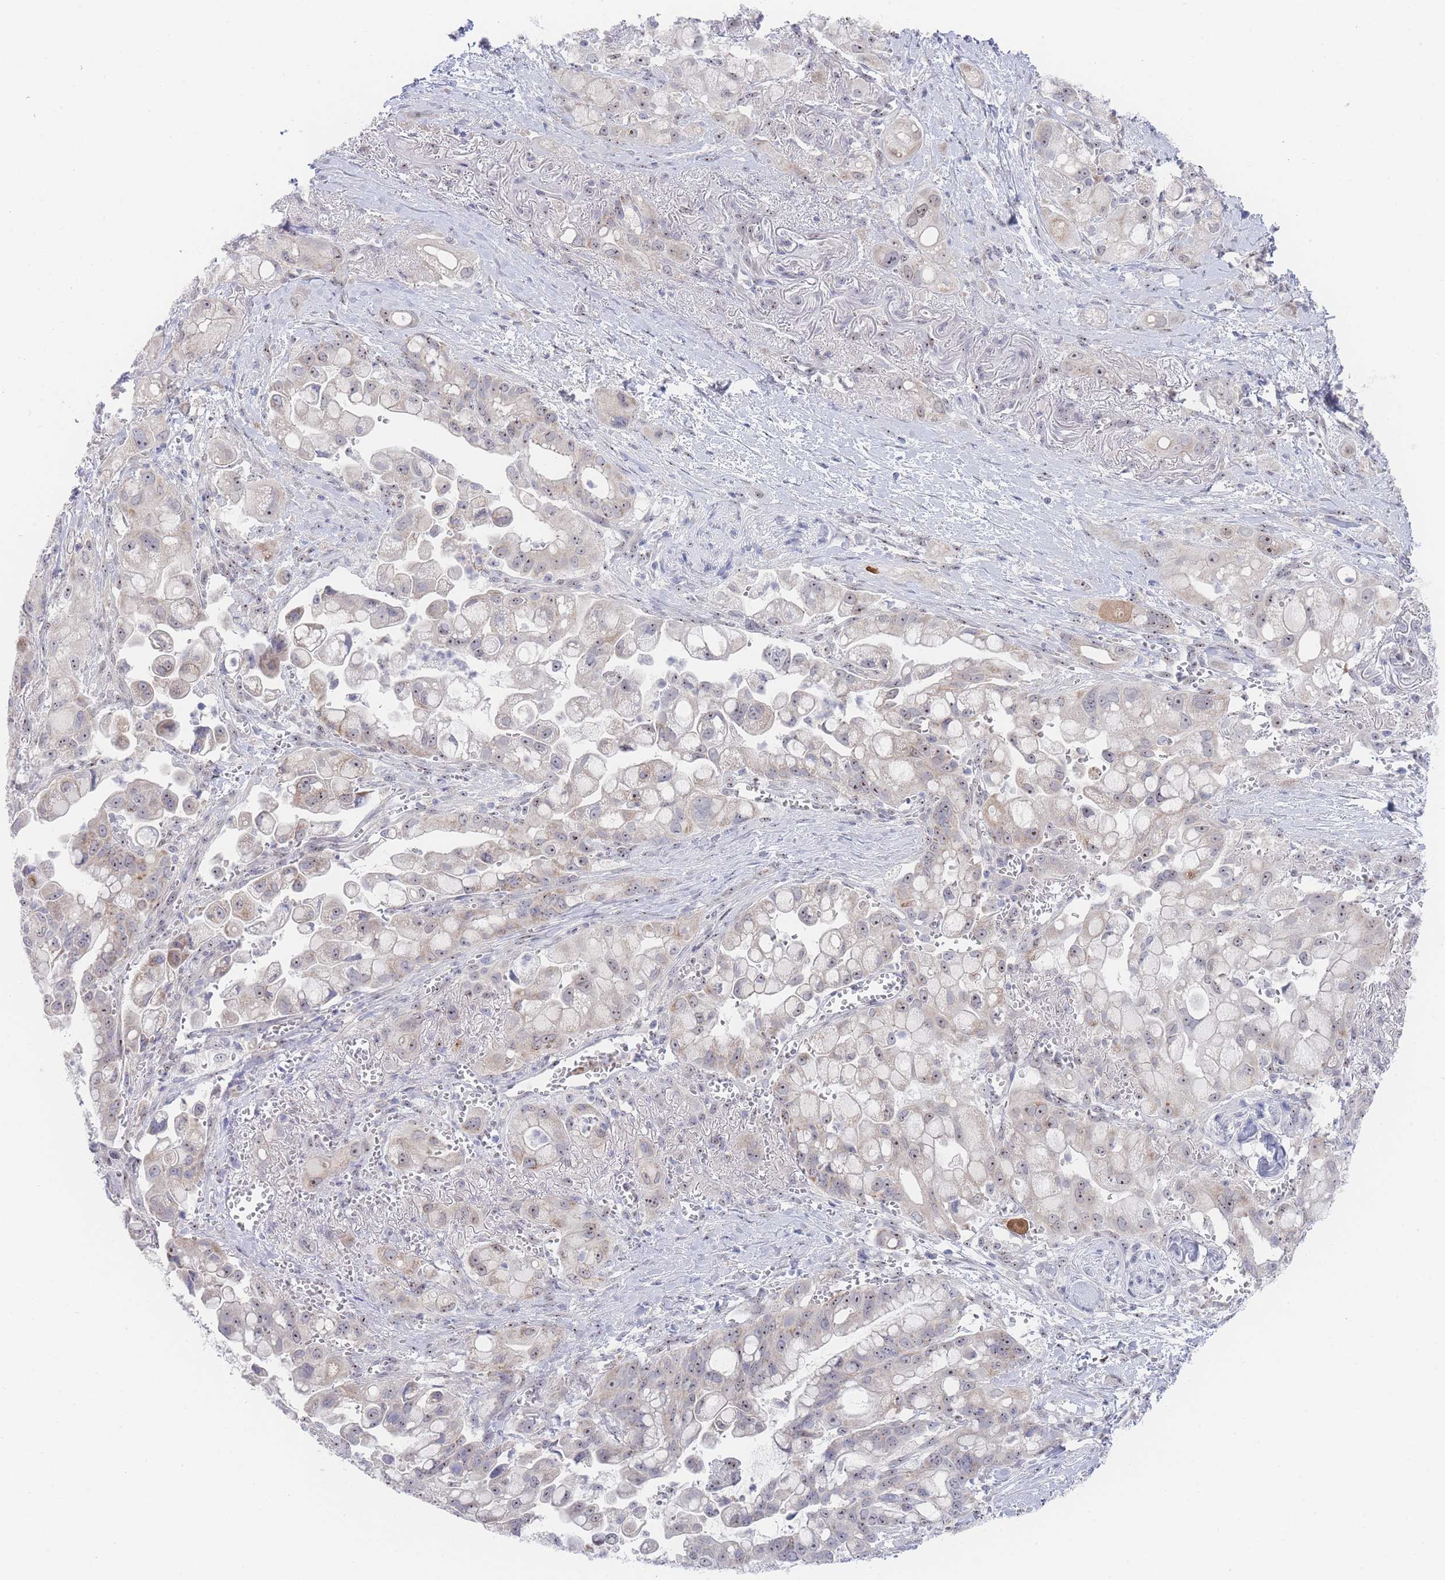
{"staining": {"intensity": "moderate", "quantity": "<25%", "location": "cytoplasmic/membranous,nuclear"}, "tissue": "pancreatic cancer", "cell_type": "Tumor cells", "image_type": "cancer", "snomed": [{"axis": "morphology", "description": "Adenocarcinoma, NOS"}, {"axis": "topography", "description": "Pancreas"}], "caption": "Moderate cytoplasmic/membranous and nuclear expression for a protein is seen in approximately <25% of tumor cells of pancreatic adenocarcinoma using immunohistochemistry.", "gene": "ZNF142", "patient": {"sex": "male", "age": 68}}